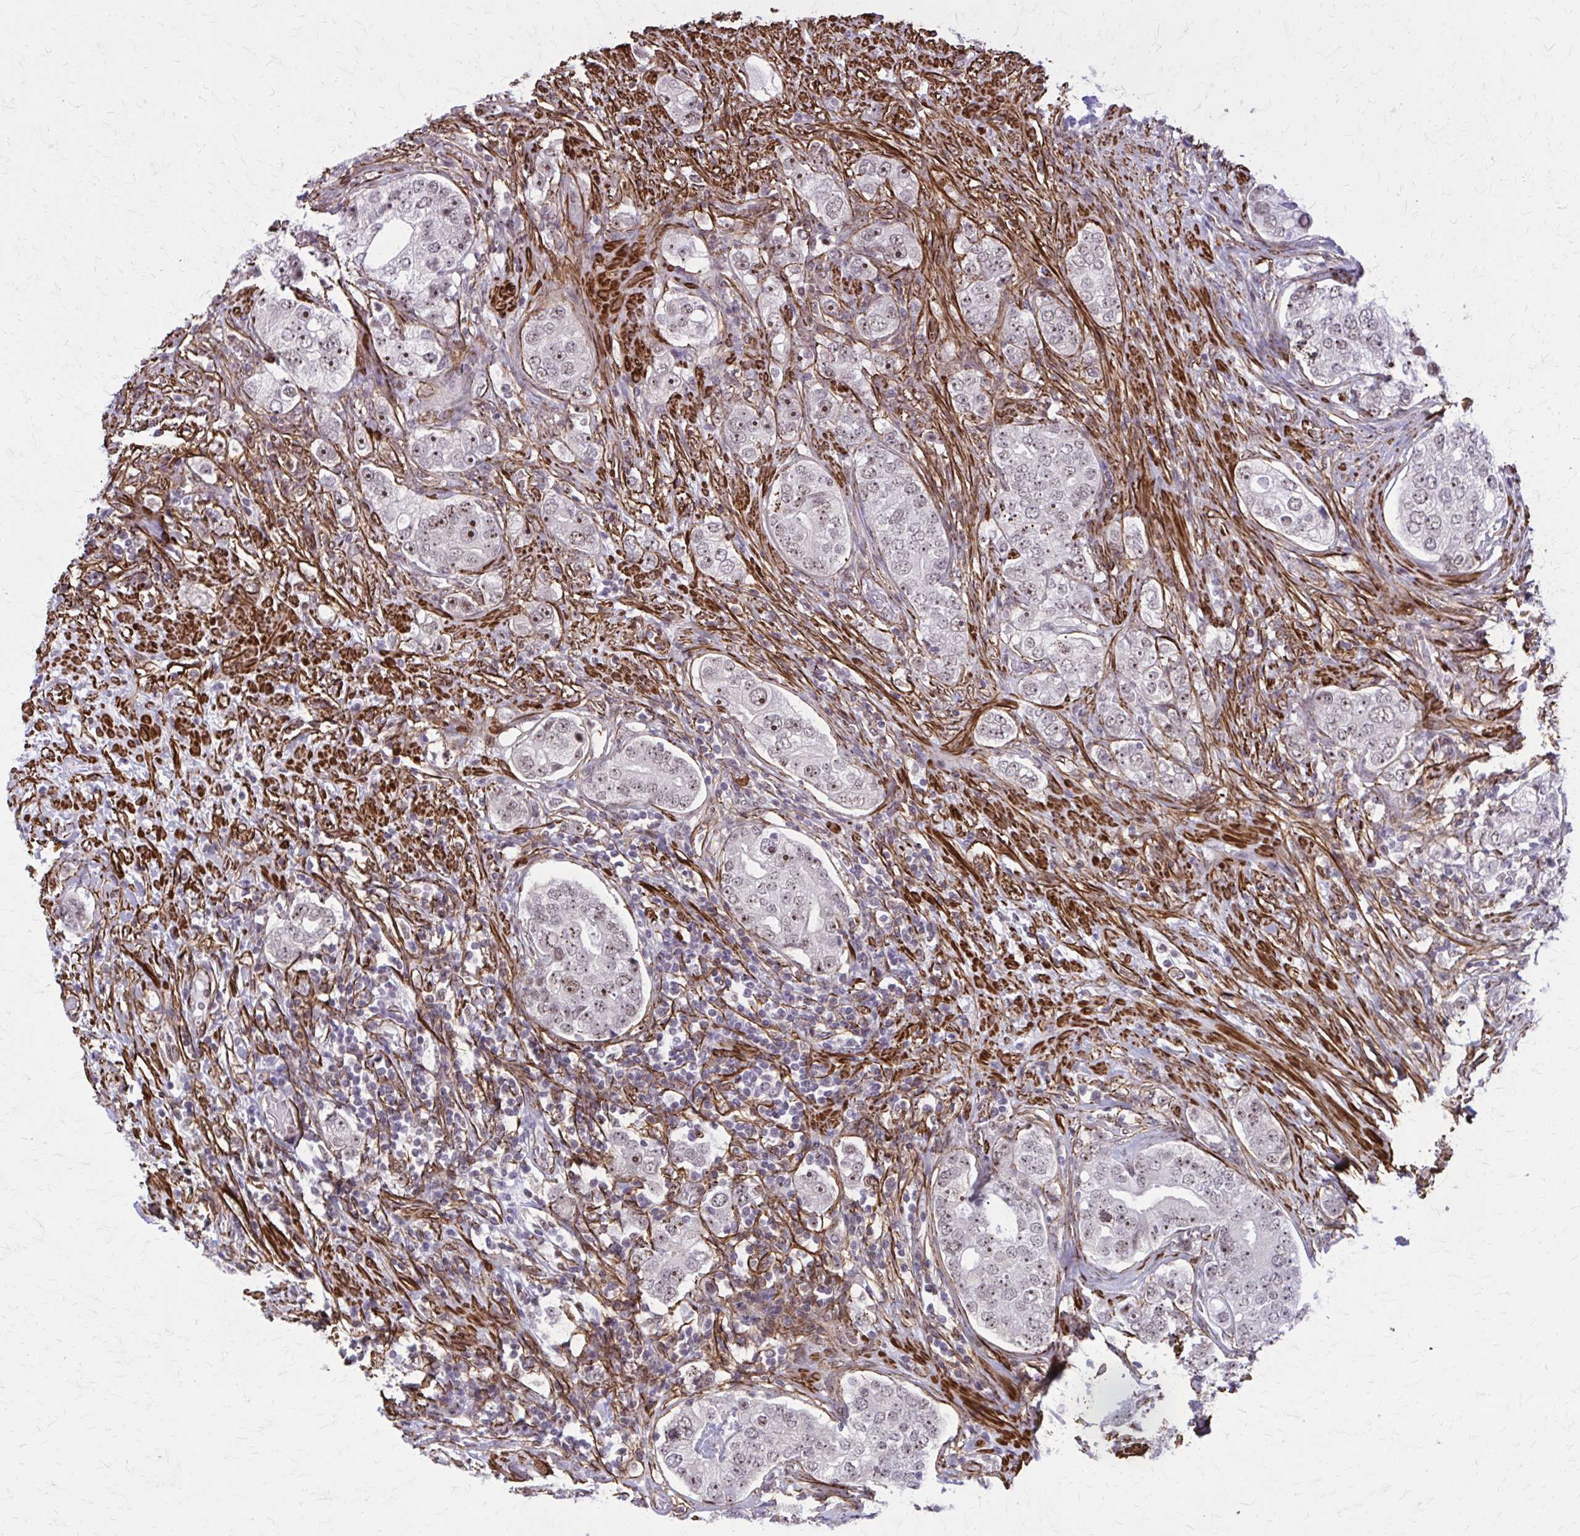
{"staining": {"intensity": "weak", "quantity": "25%-75%", "location": "nuclear"}, "tissue": "prostate cancer", "cell_type": "Tumor cells", "image_type": "cancer", "snomed": [{"axis": "morphology", "description": "Adenocarcinoma, High grade"}, {"axis": "topography", "description": "Prostate"}], "caption": "Immunohistochemistry of prostate cancer displays low levels of weak nuclear expression in about 25%-75% of tumor cells.", "gene": "NRBF2", "patient": {"sex": "male", "age": 60}}